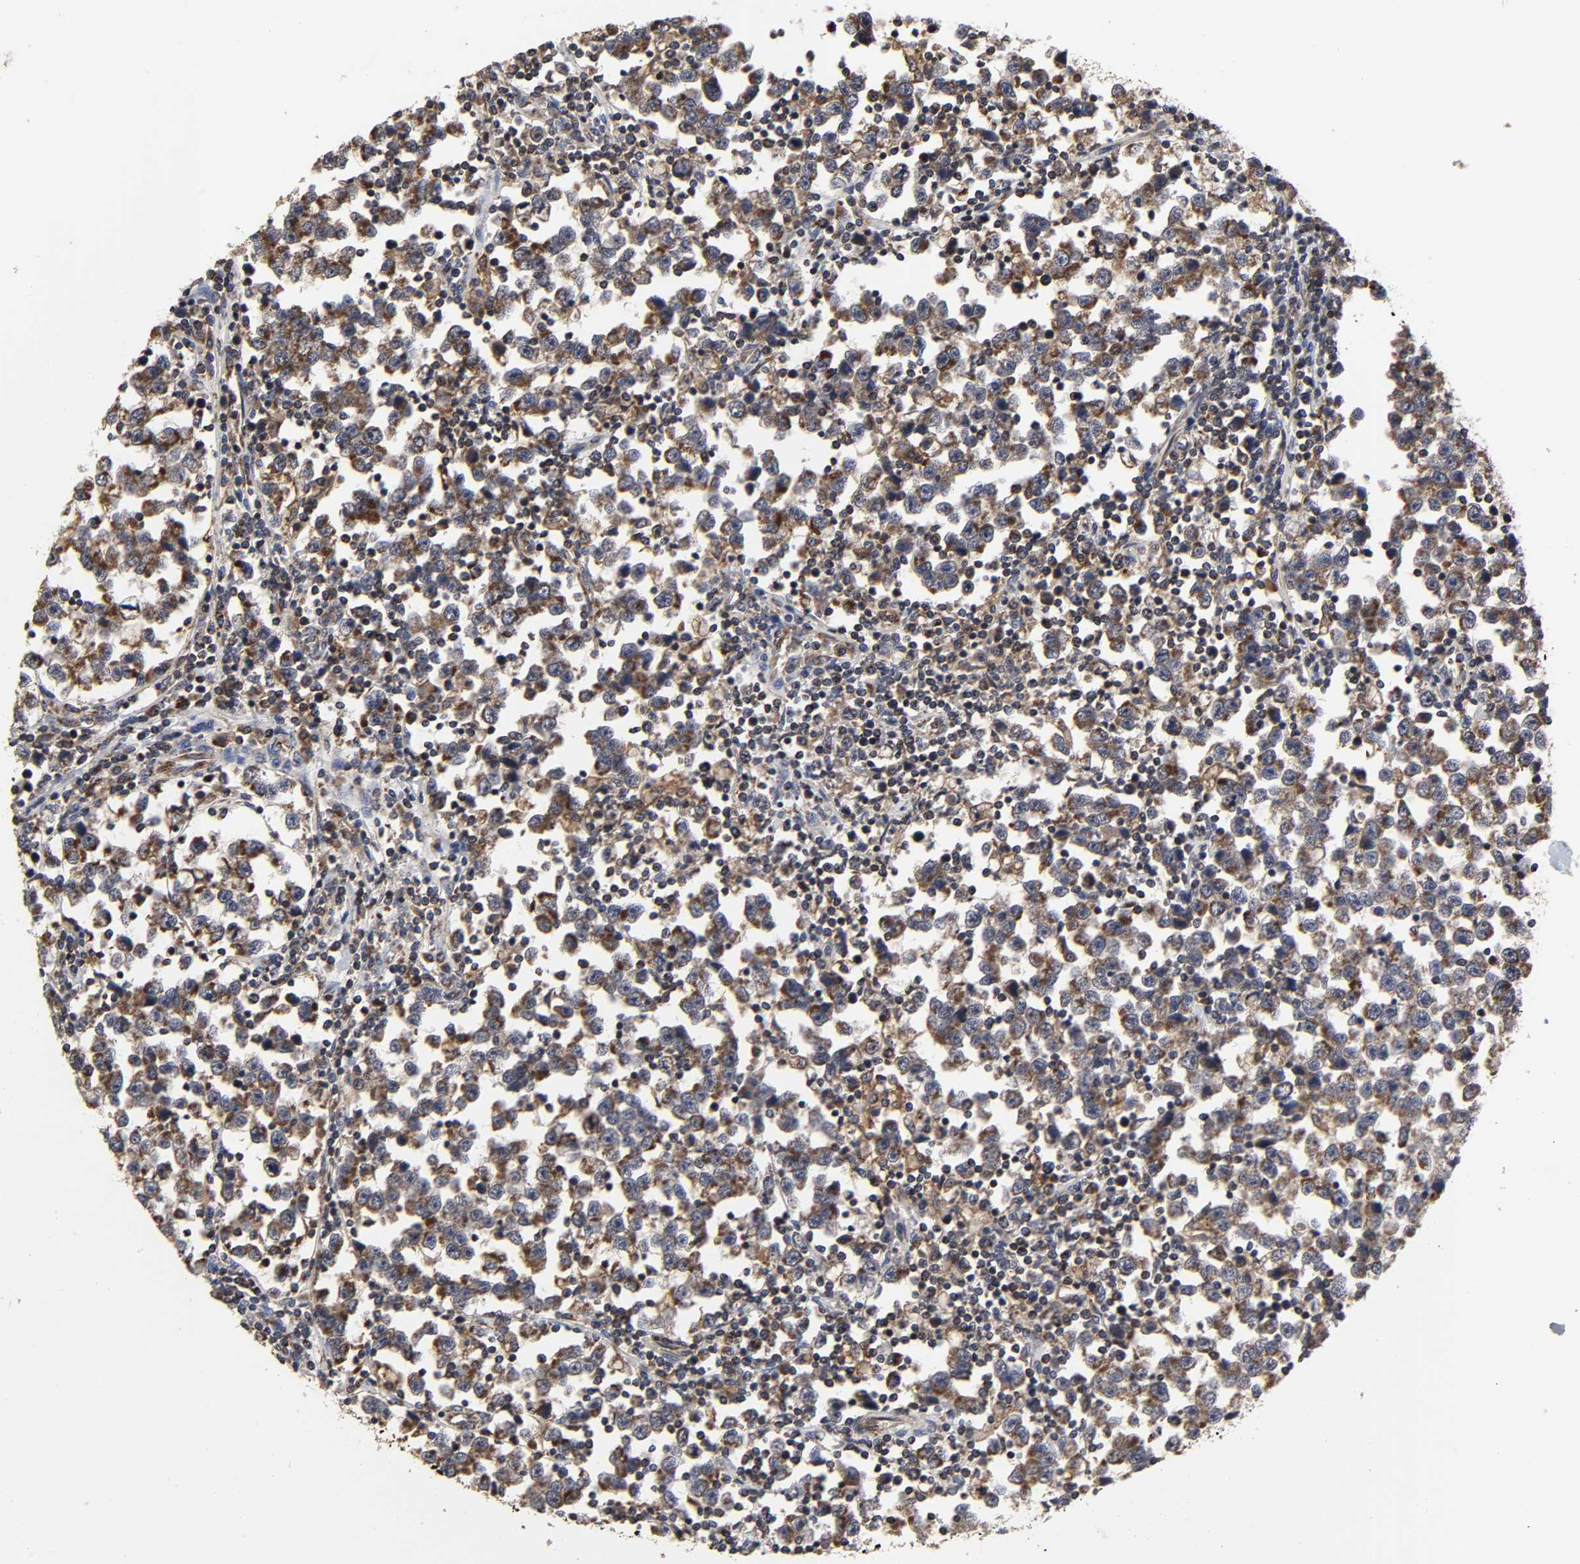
{"staining": {"intensity": "moderate", "quantity": ">75%", "location": "cytoplasmic/membranous"}, "tissue": "testis cancer", "cell_type": "Tumor cells", "image_type": "cancer", "snomed": [{"axis": "morphology", "description": "Seminoma, NOS"}, {"axis": "topography", "description": "Testis"}], "caption": "Seminoma (testis) was stained to show a protein in brown. There is medium levels of moderate cytoplasmic/membranous staining in about >75% of tumor cells.", "gene": "COX6B1", "patient": {"sex": "male", "age": 43}}